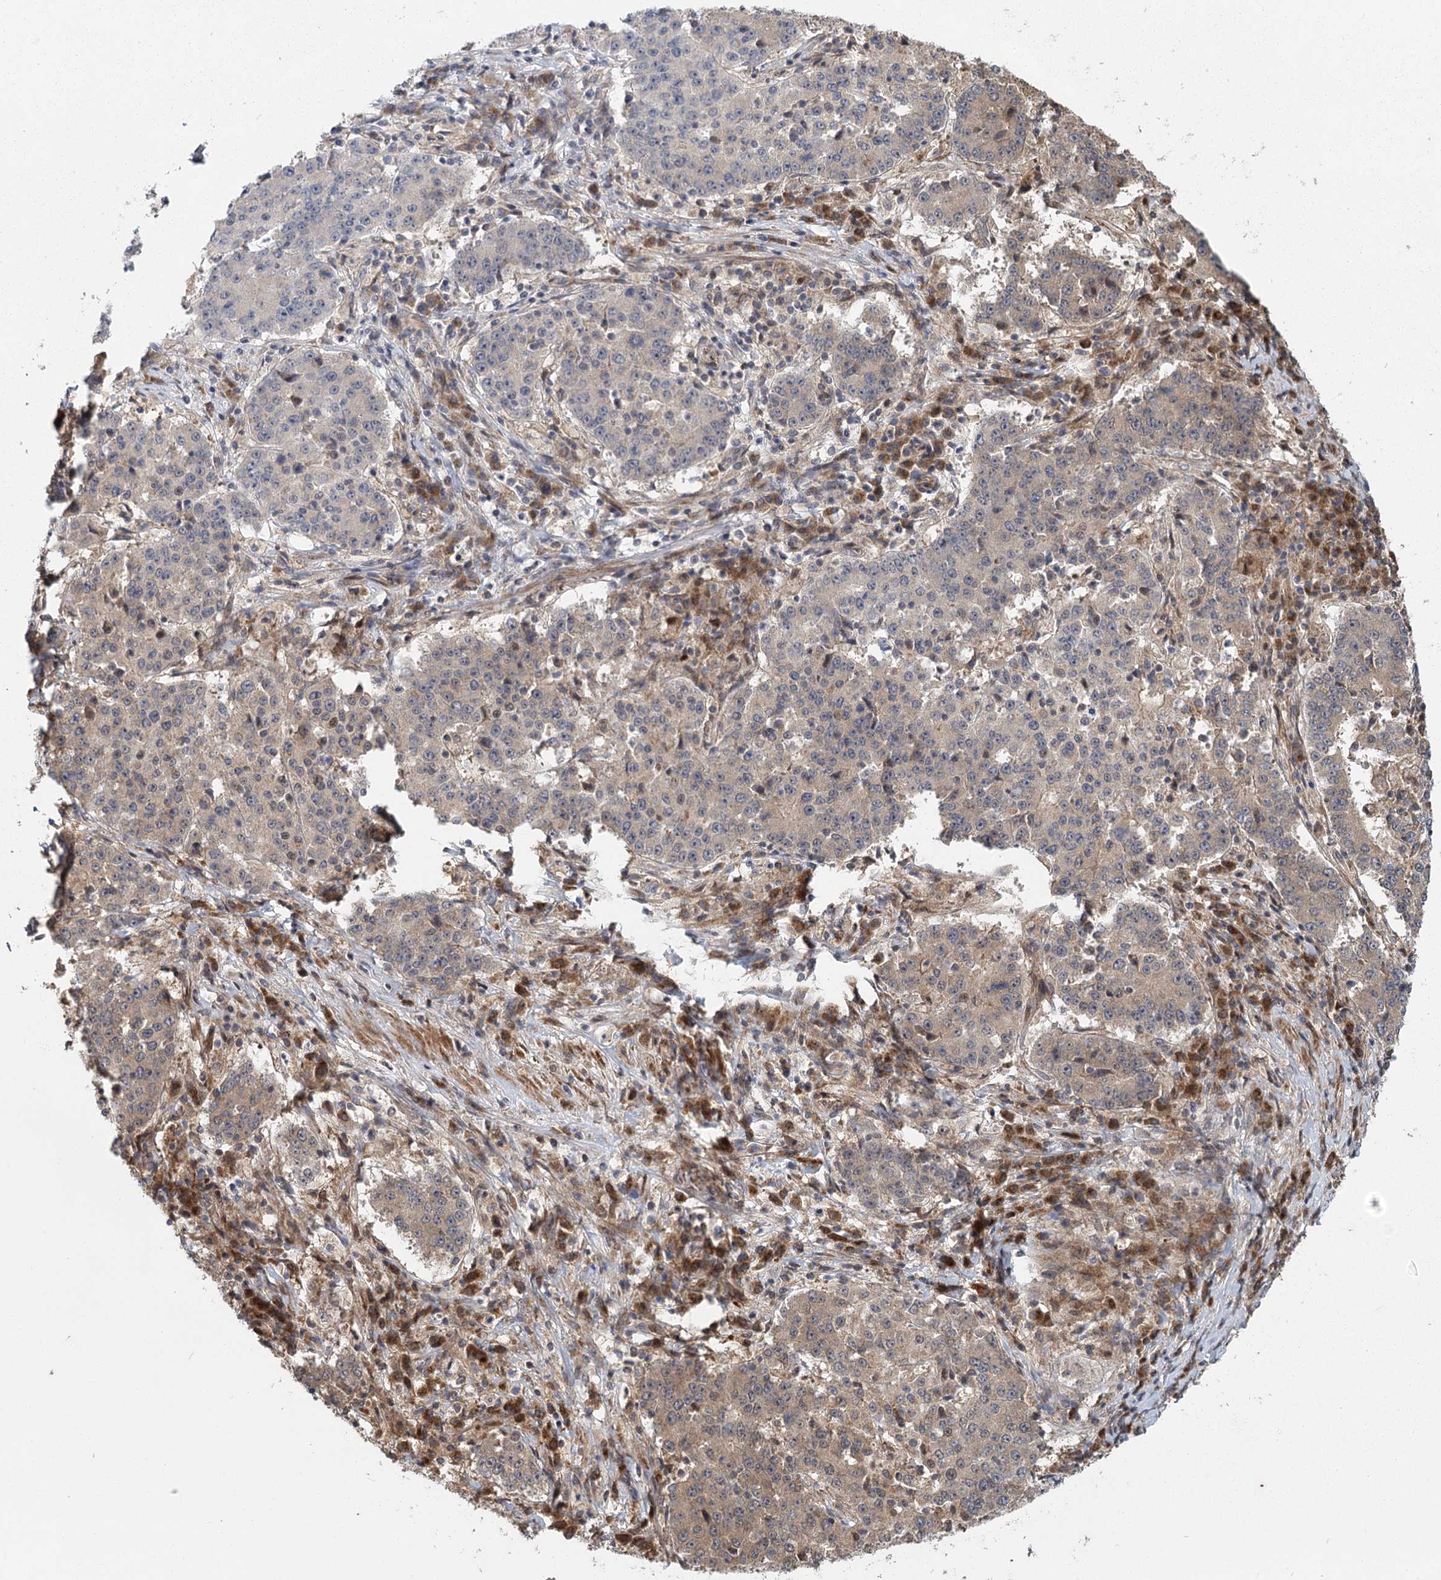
{"staining": {"intensity": "moderate", "quantity": "<25%", "location": "cytoplasmic/membranous"}, "tissue": "stomach cancer", "cell_type": "Tumor cells", "image_type": "cancer", "snomed": [{"axis": "morphology", "description": "Adenocarcinoma, NOS"}, {"axis": "topography", "description": "Stomach"}], "caption": "Immunohistochemistry (IHC) image of neoplastic tissue: stomach cancer stained using immunohistochemistry shows low levels of moderate protein expression localized specifically in the cytoplasmic/membranous of tumor cells, appearing as a cytoplasmic/membranous brown color.", "gene": "RAPGEF6", "patient": {"sex": "male", "age": 59}}